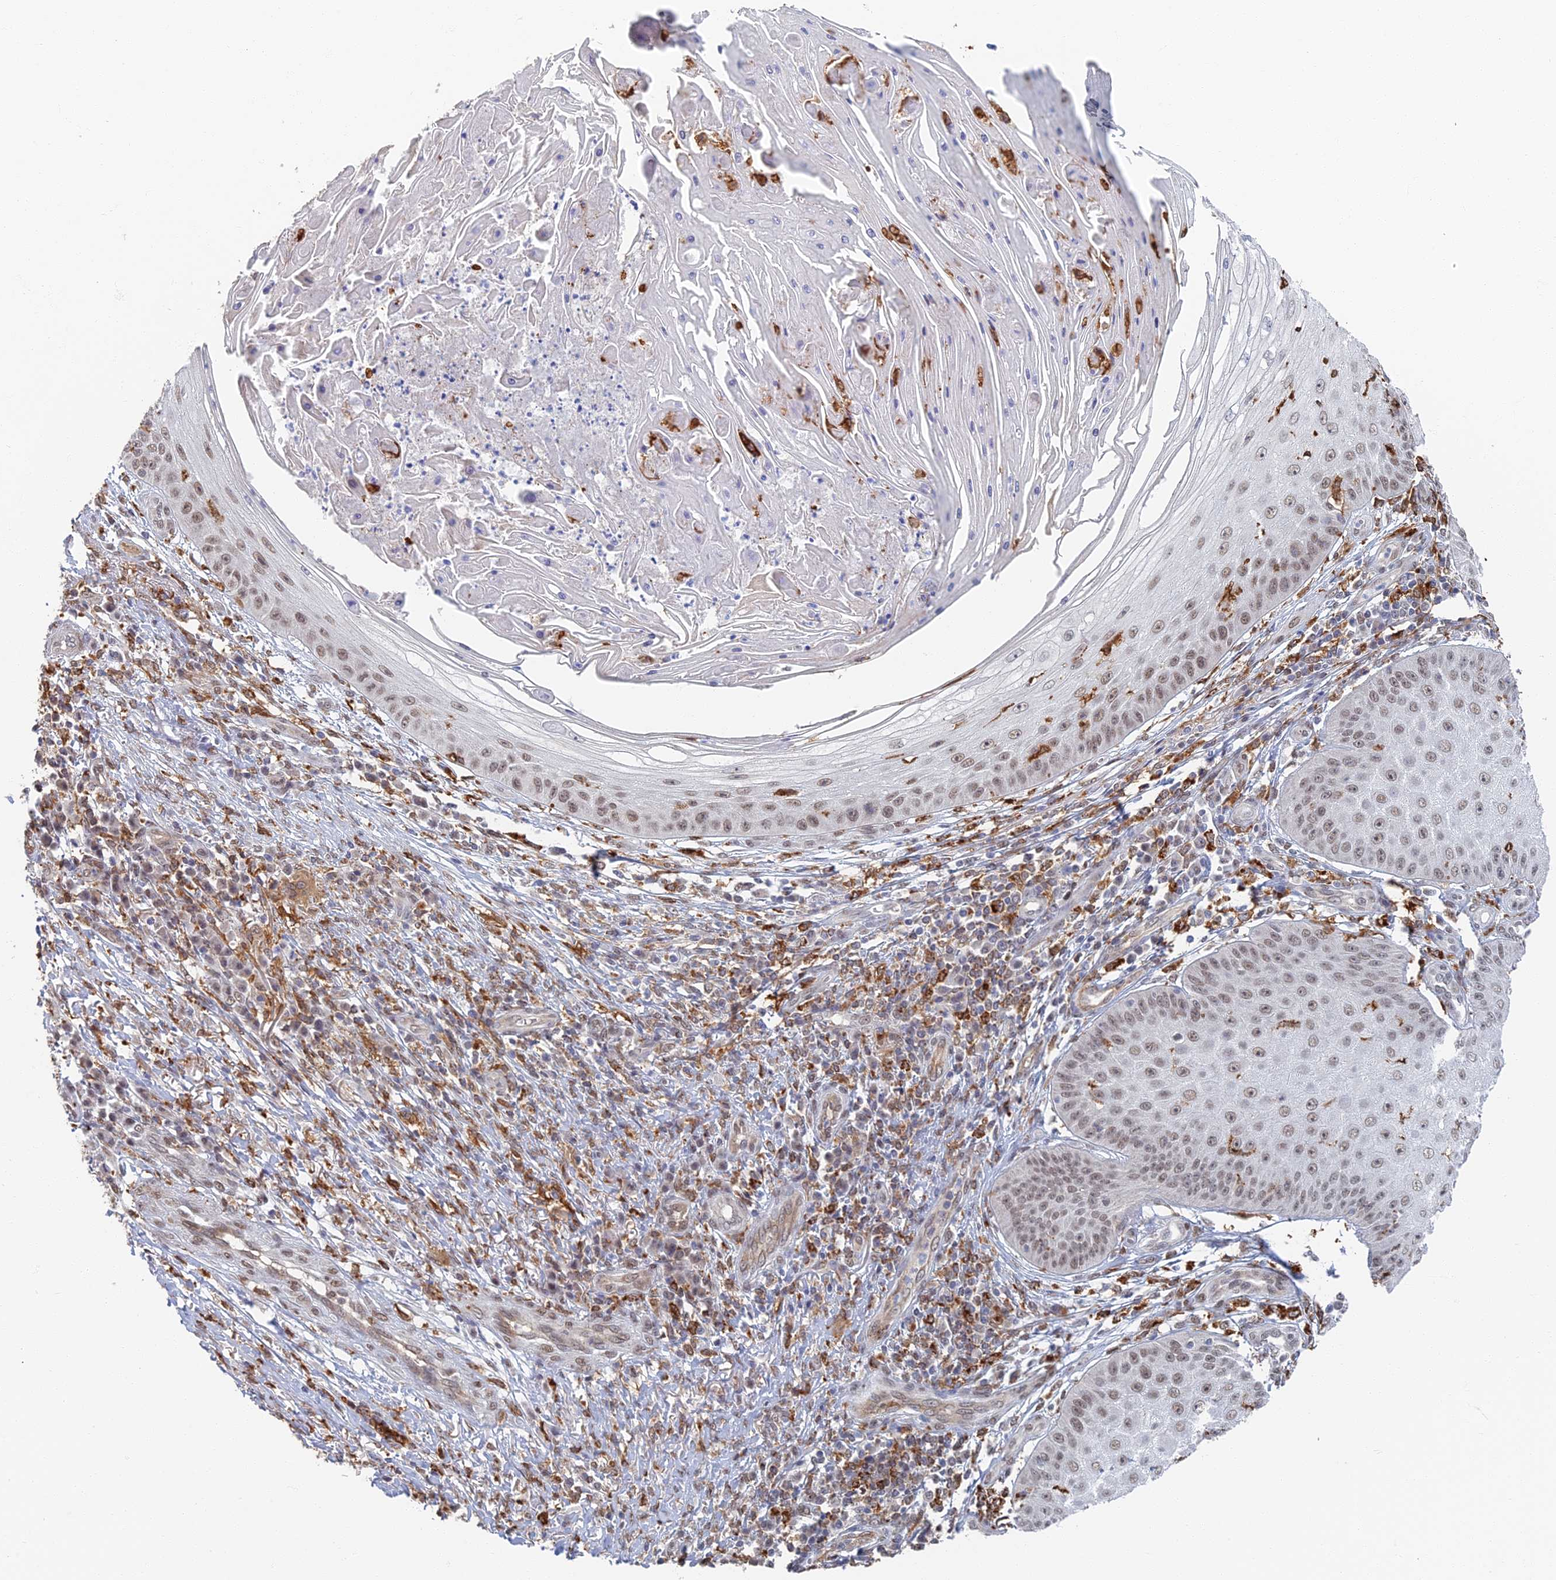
{"staining": {"intensity": "weak", "quantity": "25%-75%", "location": "nuclear"}, "tissue": "skin cancer", "cell_type": "Tumor cells", "image_type": "cancer", "snomed": [{"axis": "morphology", "description": "Squamous cell carcinoma, NOS"}, {"axis": "topography", "description": "Skin"}], "caption": "Squamous cell carcinoma (skin) tissue demonstrates weak nuclear staining in about 25%-75% of tumor cells (brown staining indicates protein expression, while blue staining denotes nuclei).", "gene": "GPATCH1", "patient": {"sex": "male", "age": 70}}